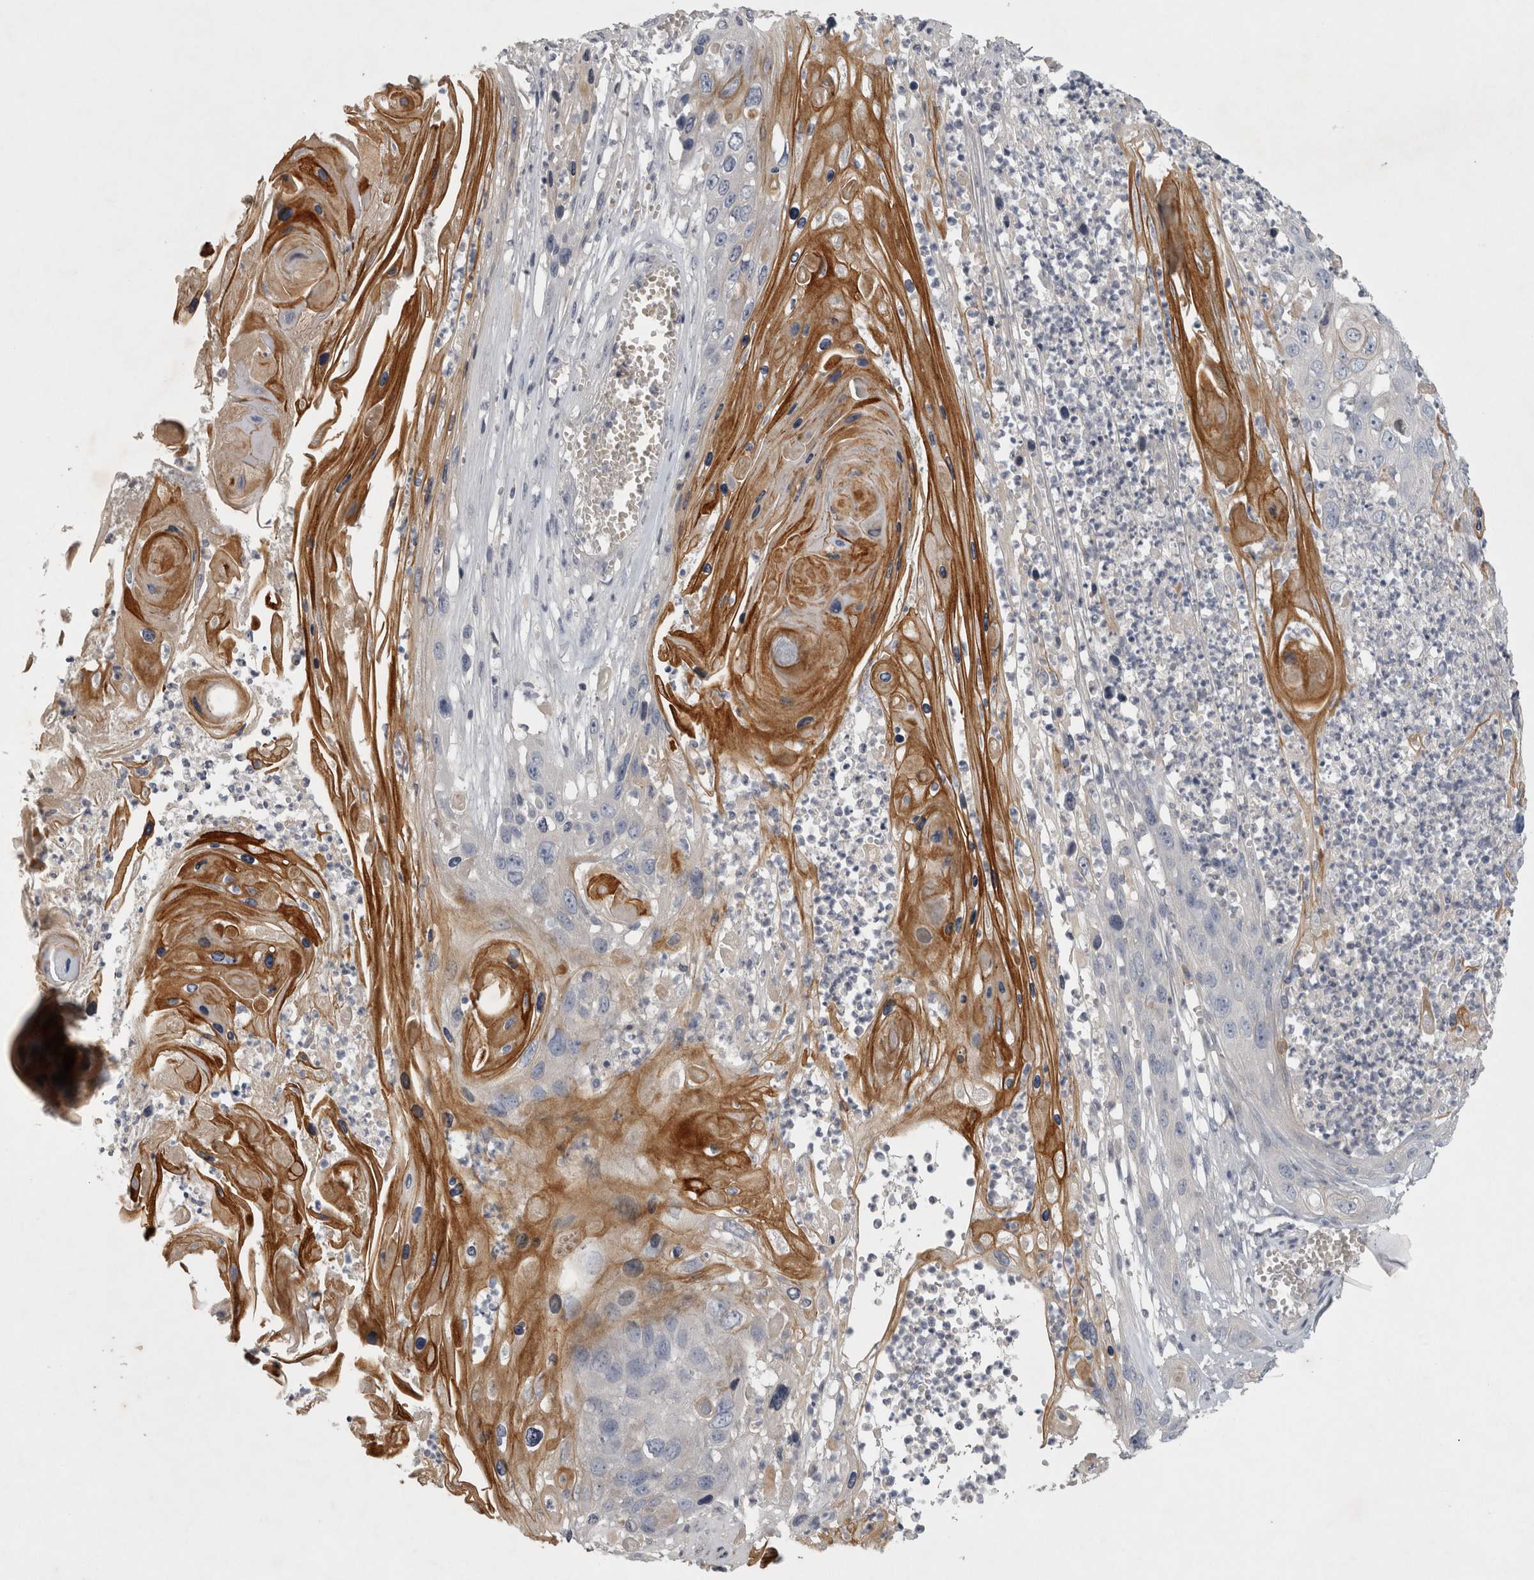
{"staining": {"intensity": "negative", "quantity": "none", "location": "none"}, "tissue": "skin cancer", "cell_type": "Tumor cells", "image_type": "cancer", "snomed": [{"axis": "morphology", "description": "Squamous cell carcinoma, NOS"}, {"axis": "topography", "description": "Skin"}], "caption": "Immunohistochemistry (IHC) of skin cancer (squamous cell carcinoma) exhibits no staining in tumor cells.", "gene": "ENPP7", "patient": {"sex": "male", "age": 55}}